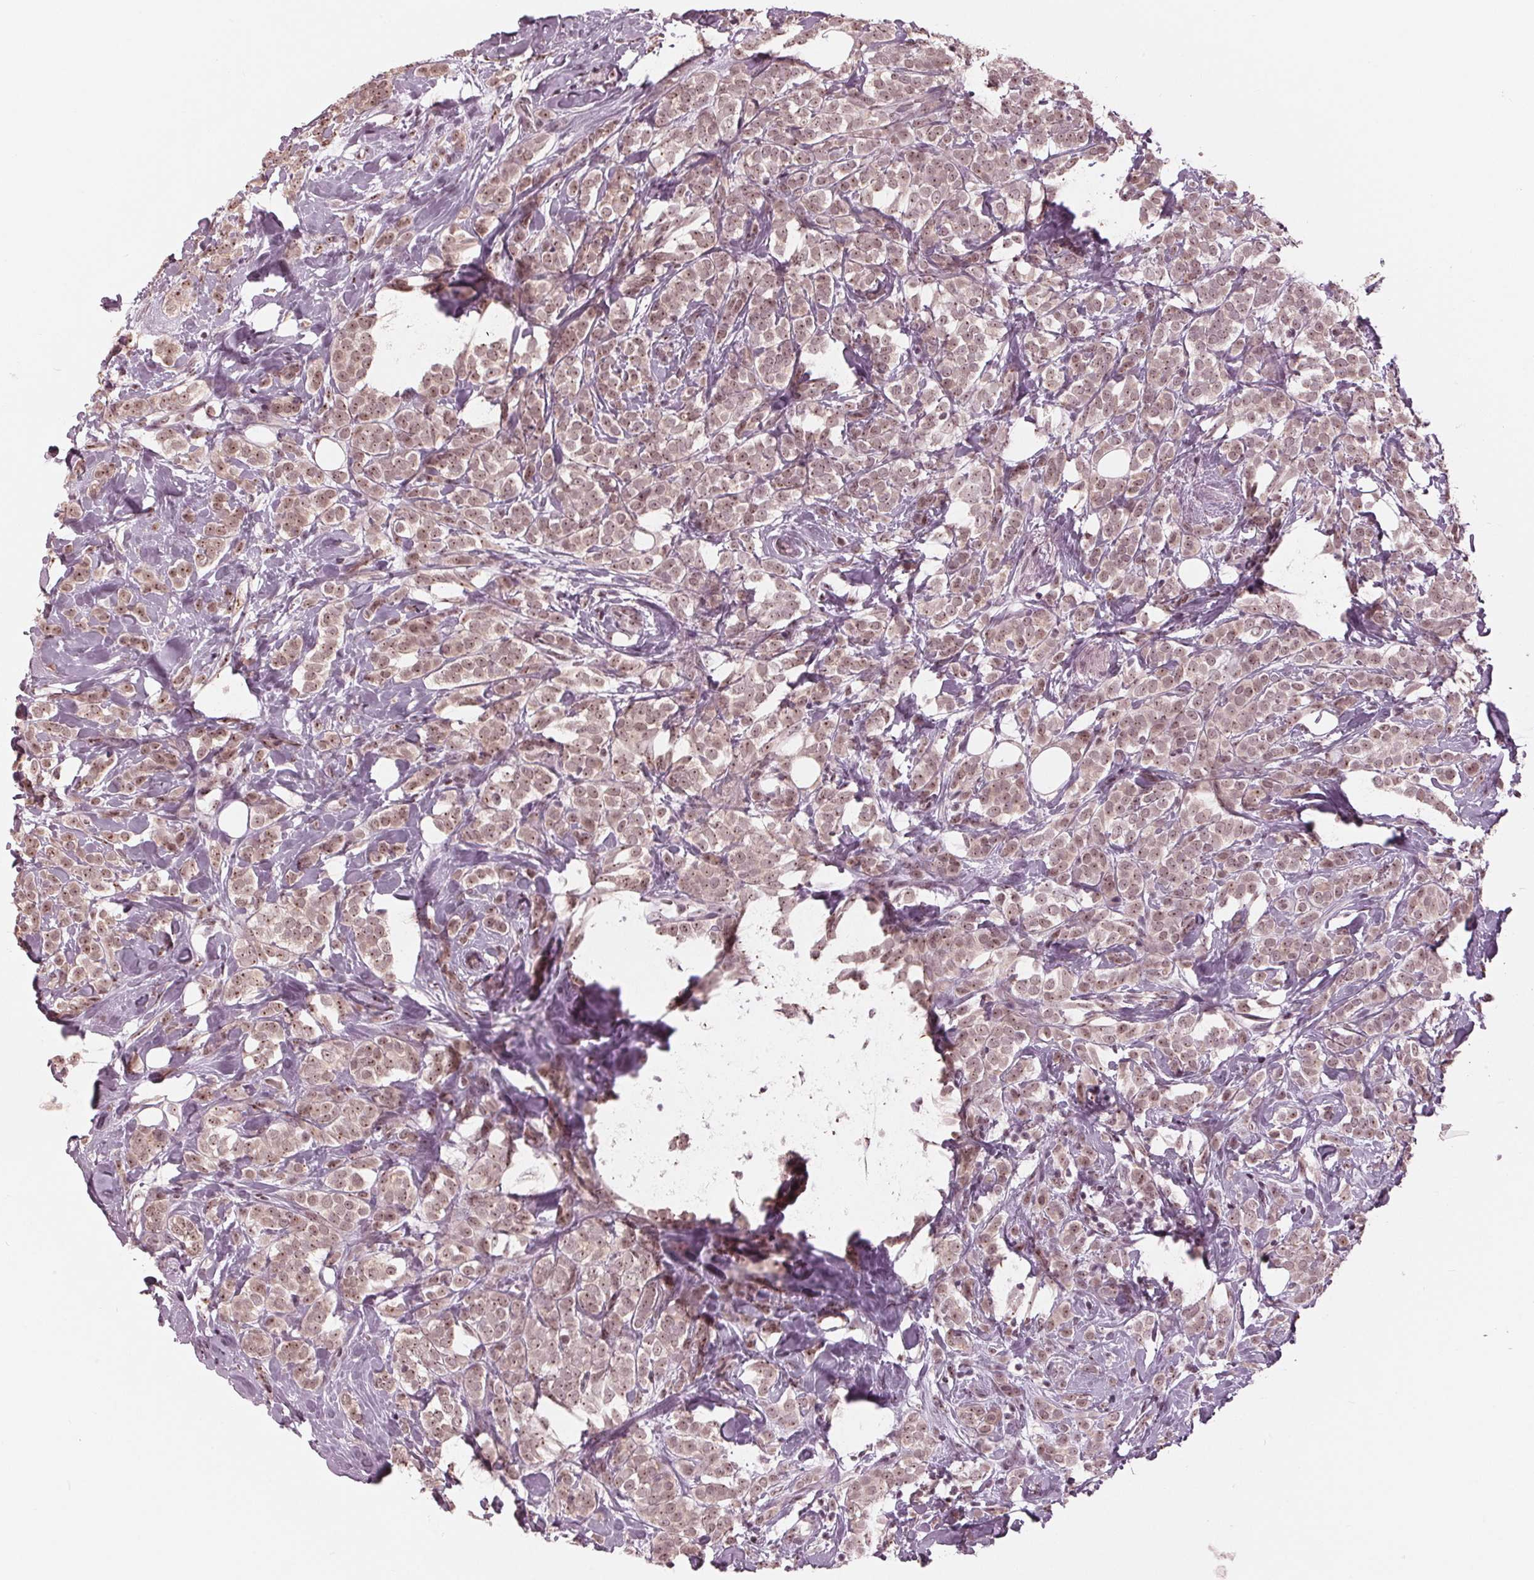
{"staining": {"intensity": "moderate", "quantity": ">75%", "location": "nuclear"}, "tissue": "breast cancer", "cell_type": "Tumor cells", "image_type": "cancer", "snomed": [{"axis": "morphology", "description": "Lobular carcinoma"}, {"axis": "topography", "description": "Breast"}], "caption": "Protein analysis of breast cancer tissue exhibits moderate nuclear staining in approximately >75% of tumor cells.", "gene": "SLX4", "patient": {"sex": "female", "age": 49}}